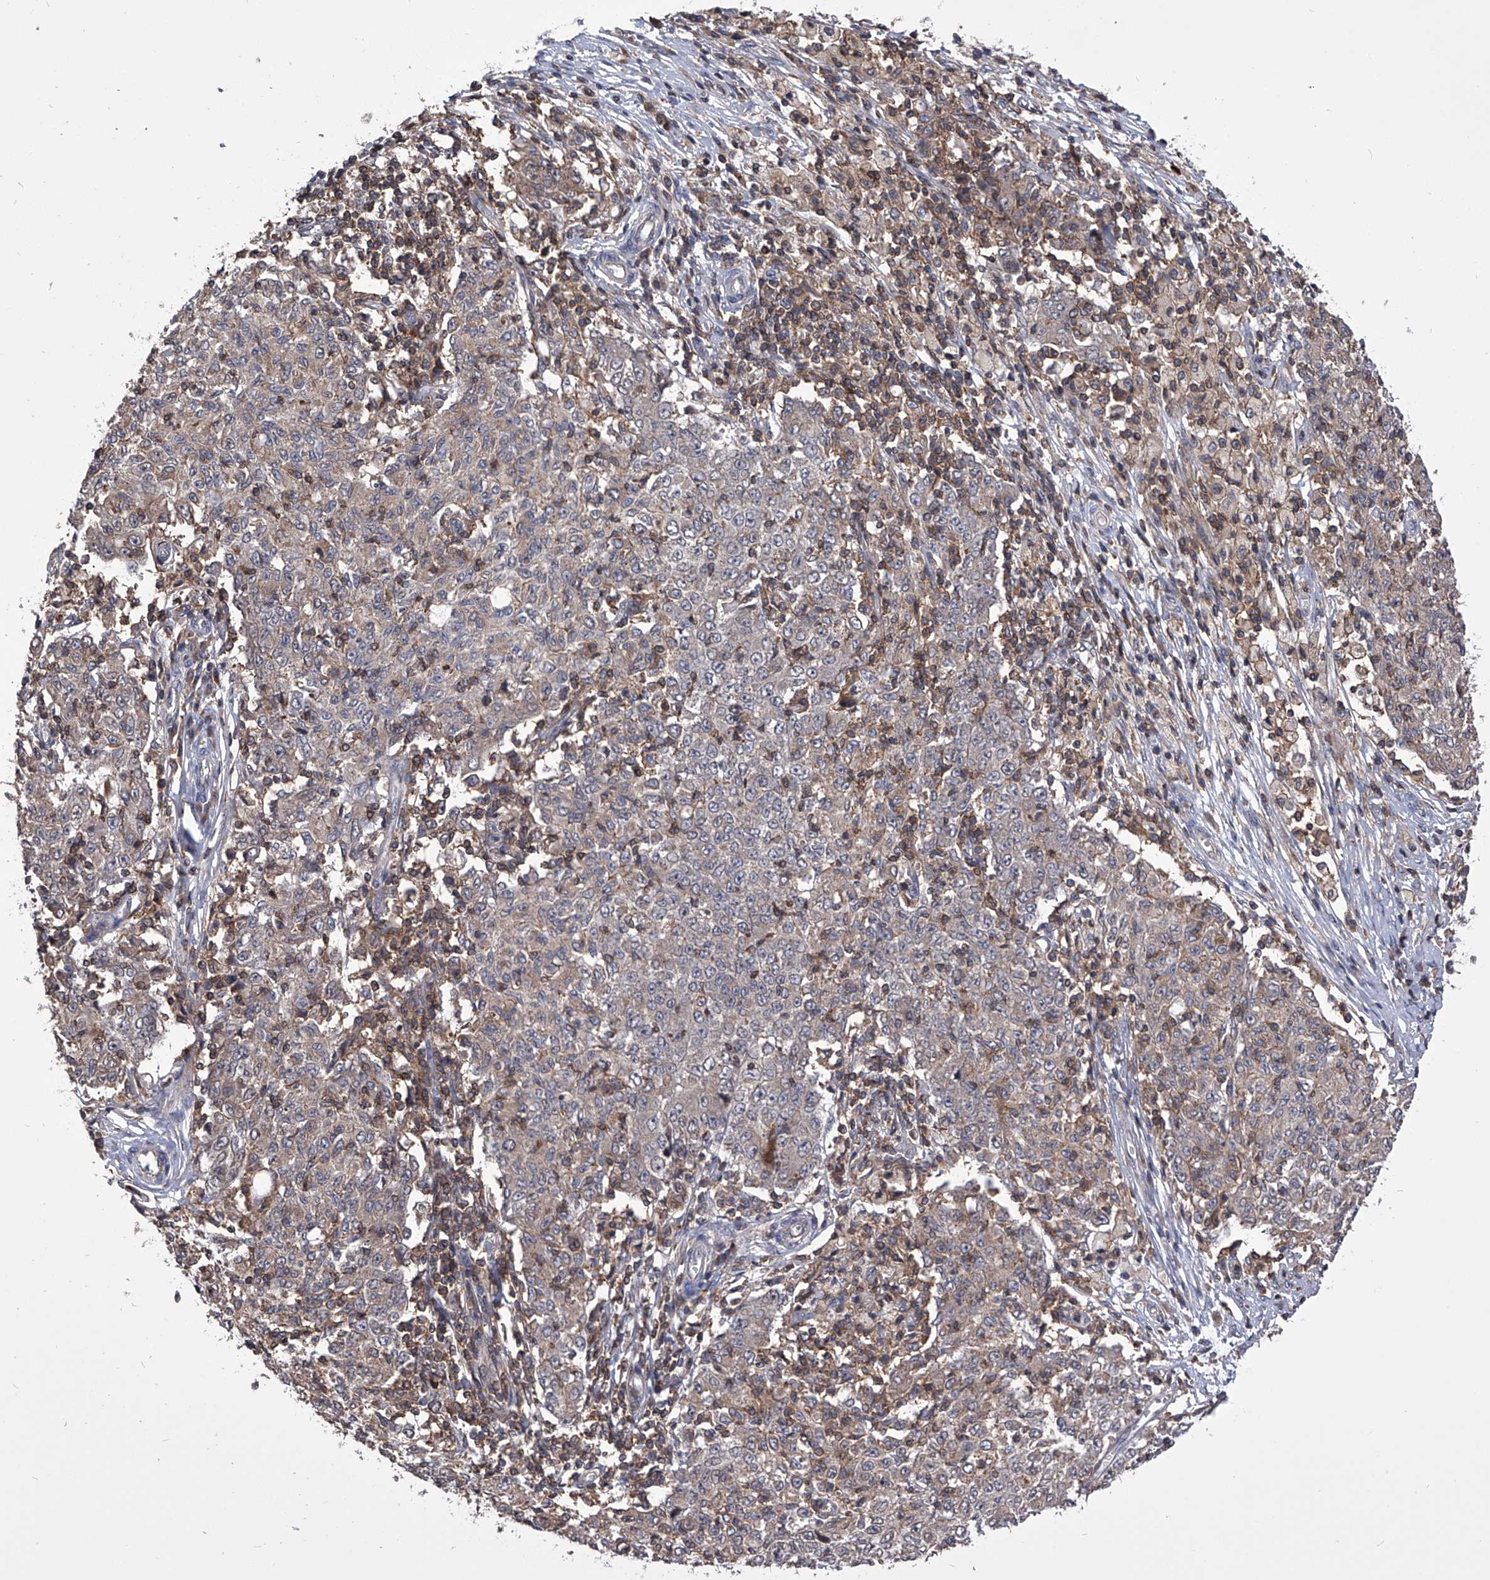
{"staining": {"intensity": "weak", "quantity": "25%-75%", "location": "cytoplasmic/membranous"}, "tissue": "ovarian cancer", "cell_type": "Tumor cells", "image_type": "cancer", "snomed": [{"axis": "morphology", "description": "Carcinoma, endometroid"}, {"axis": "topography", "description": "Ovary"}], "caption": "A brown stain shows weak cytoplasmic/membranous staining of a protein in ovarian cancer tumor cells.", "gene": "PAN3", "patient": {"sex": "female", "age": 42}}